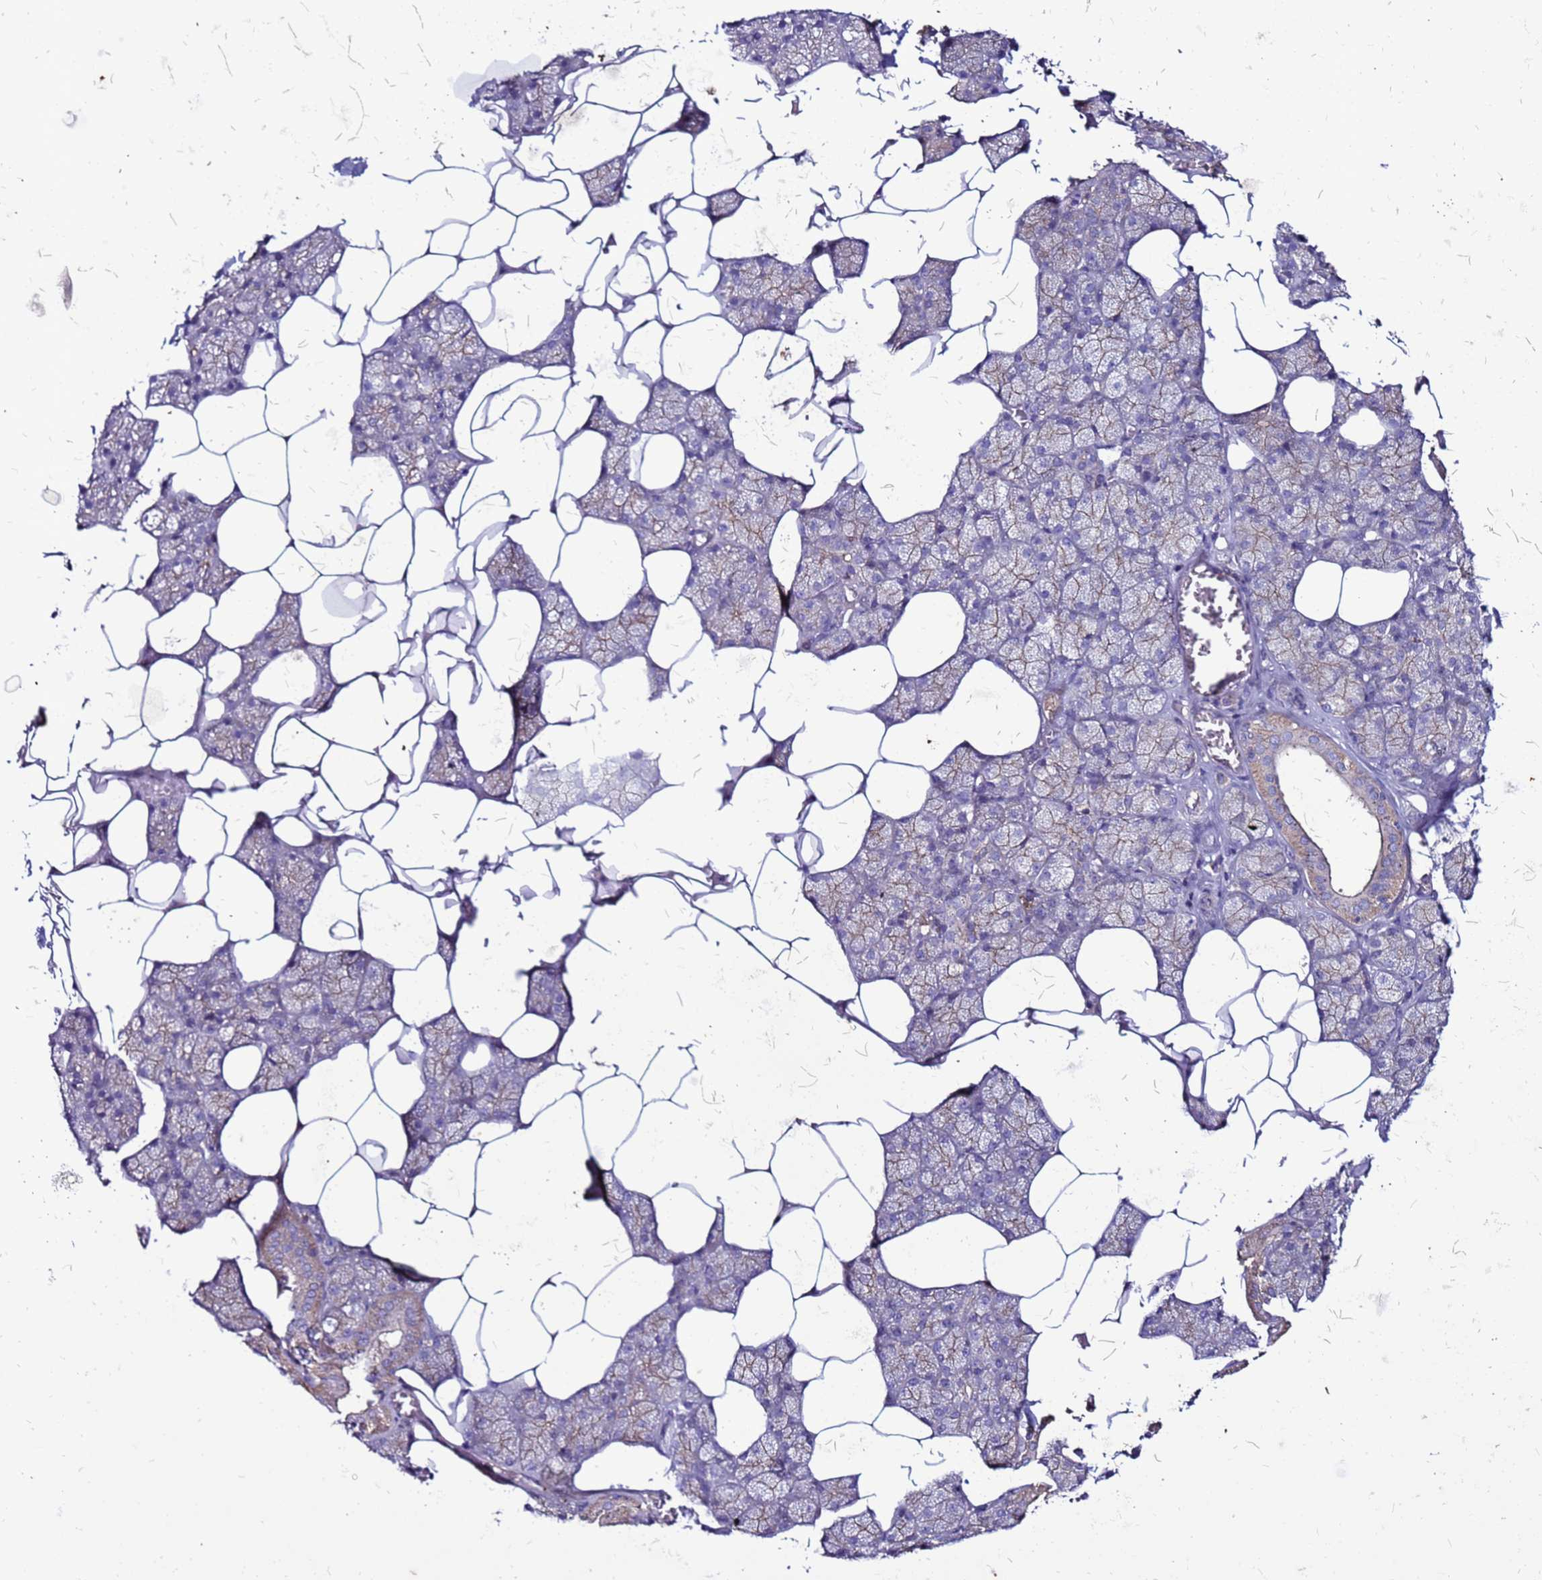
{"staining": {"intensity": "moderate", "quantity": "<25%", "location": "cytoplasmic/membranous"}, "tissue": "salivary gland", "cell_type": "Glandular cells", "image_type": "normal", "snomed": [{"axis": "morphology", "description": "Normal tissue, NOS"}, {"axis": "topography", "description": "Salivary gland"}], "caption": "This micrograph demonstrates unremarkable salivary gland stained with immunohistochemistry to label a protein in brown. The cytoplasmic/membranous of glandular cells show moderate positivity for the protein. Nuclei are counter-stained blue.", "gene": "NRN1L", "patient": {"sex": "male", "age": 62}}